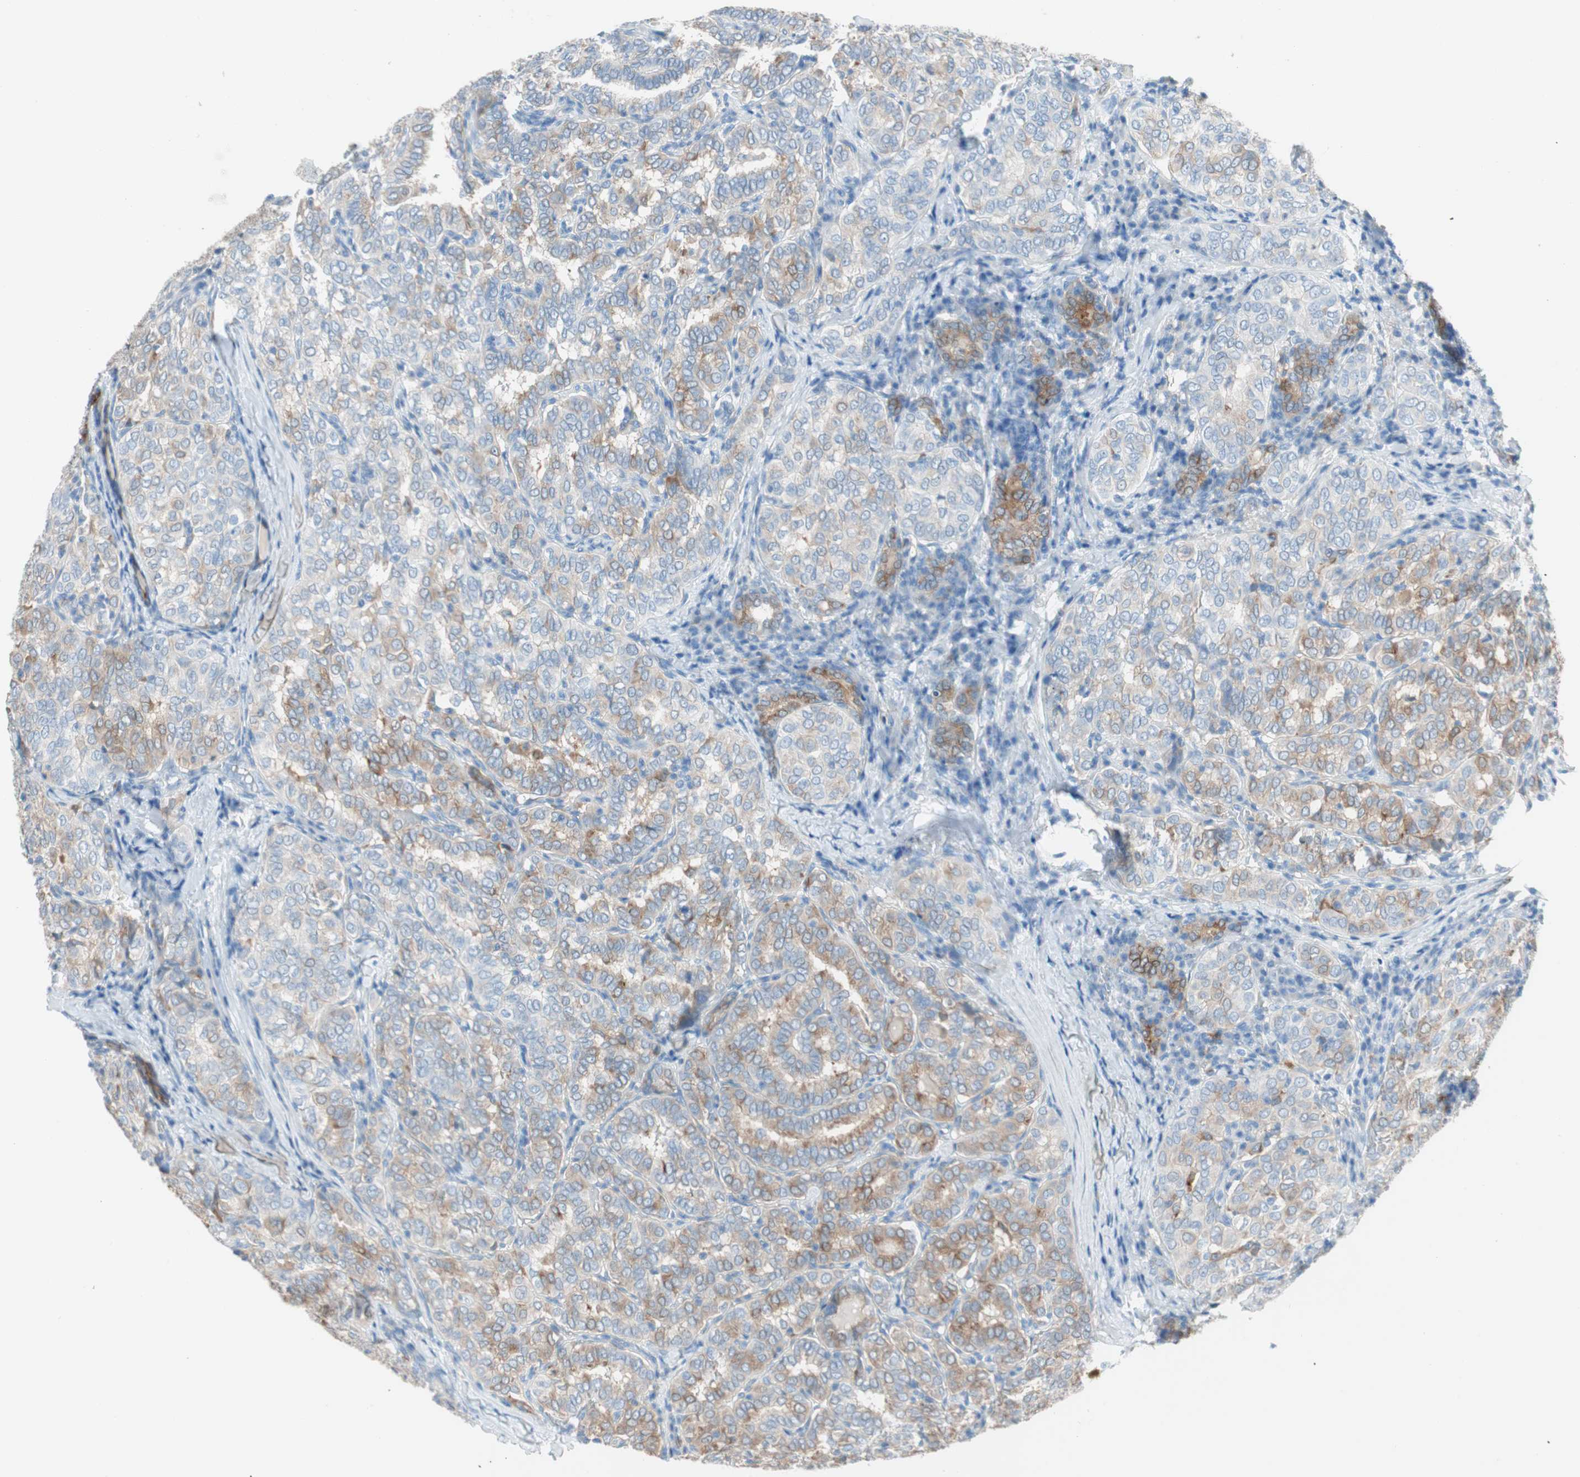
{"staining": {"intensity": "moderate", "quantity": "25%-75%", "location": "cytoplasmic/membranous"}, "tissue": "thyroid cancer", "cell_type": "Tumor cells", "image_type": "cancer", "snomed": [{"axis": "morphology", "description": "Normal tissue, NOS"}, {"axis": "morphology", "description": "Papillary adenocarcinoma, NOS"}, {"axis": "topography", "description": "Thyroid gland"}], "caption": "Thyroid cancer stained for a protein shows moderate cytoplasmic/membranous positivity in tumor cells.", "gene": "GLUL", "patient": {"sex": "female", "age": 30}}